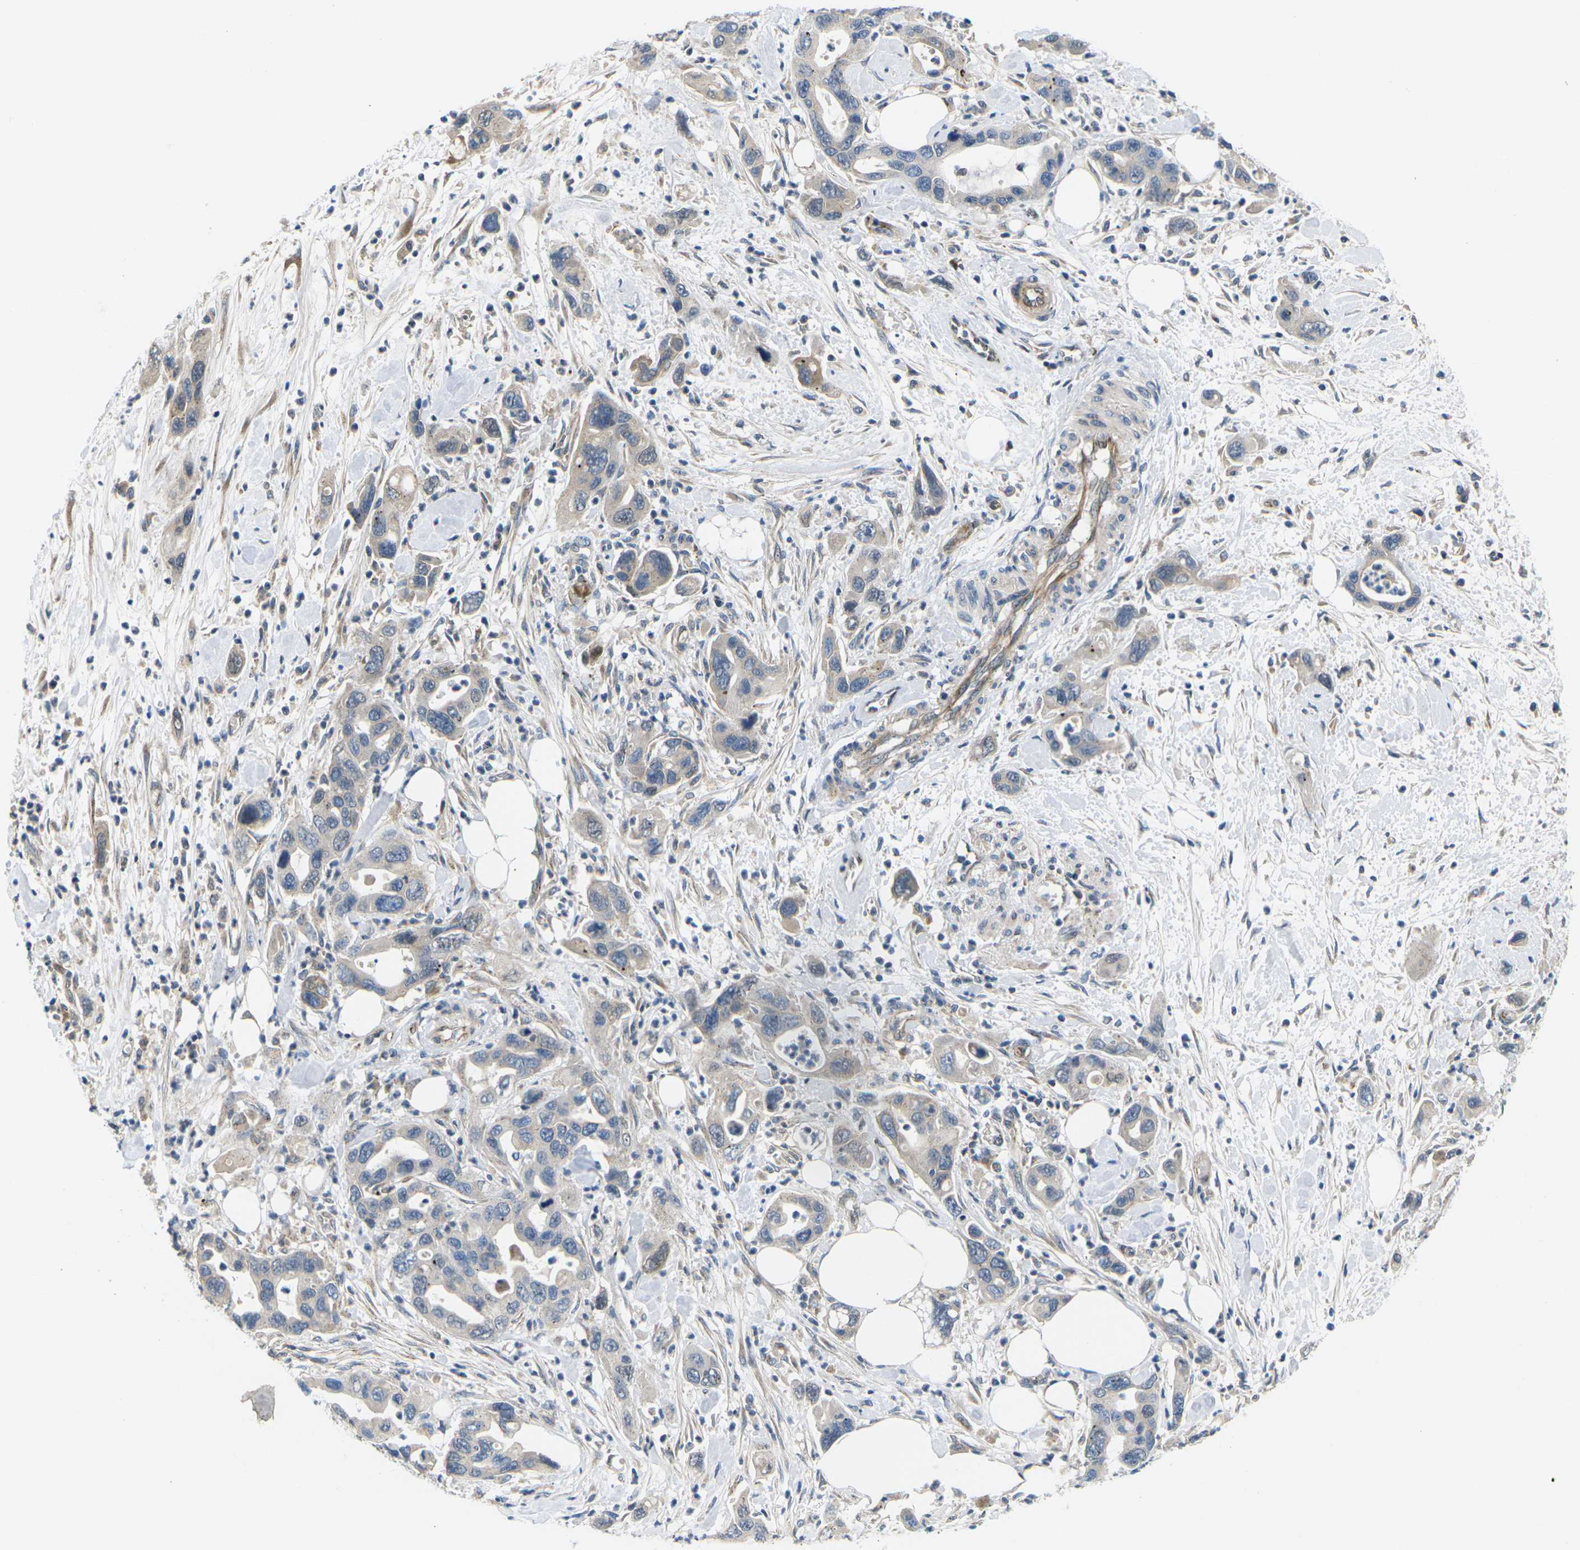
{"staining": {"intensity": "negative", "quantity": "none", "location": "none"}, "tissue": "pancreatic cancer", "cell_type": "Tumor cells", "image_type": "cancer", "snomed": [{"axis": "morphology", "description": "Normal tissue, NOS"}, {"axis": "morphology", "description": "Adenocarcinoma, NOS"}, {"axis": "topography", "description": "Pancreas"}], "caption": "Immunohistochemical staining of pancreatic adenocarcinoma exhibits no significant positivity in tumor cells.", "gene": "ERBB4", "patient": {"sex": "female", "age": 71}}